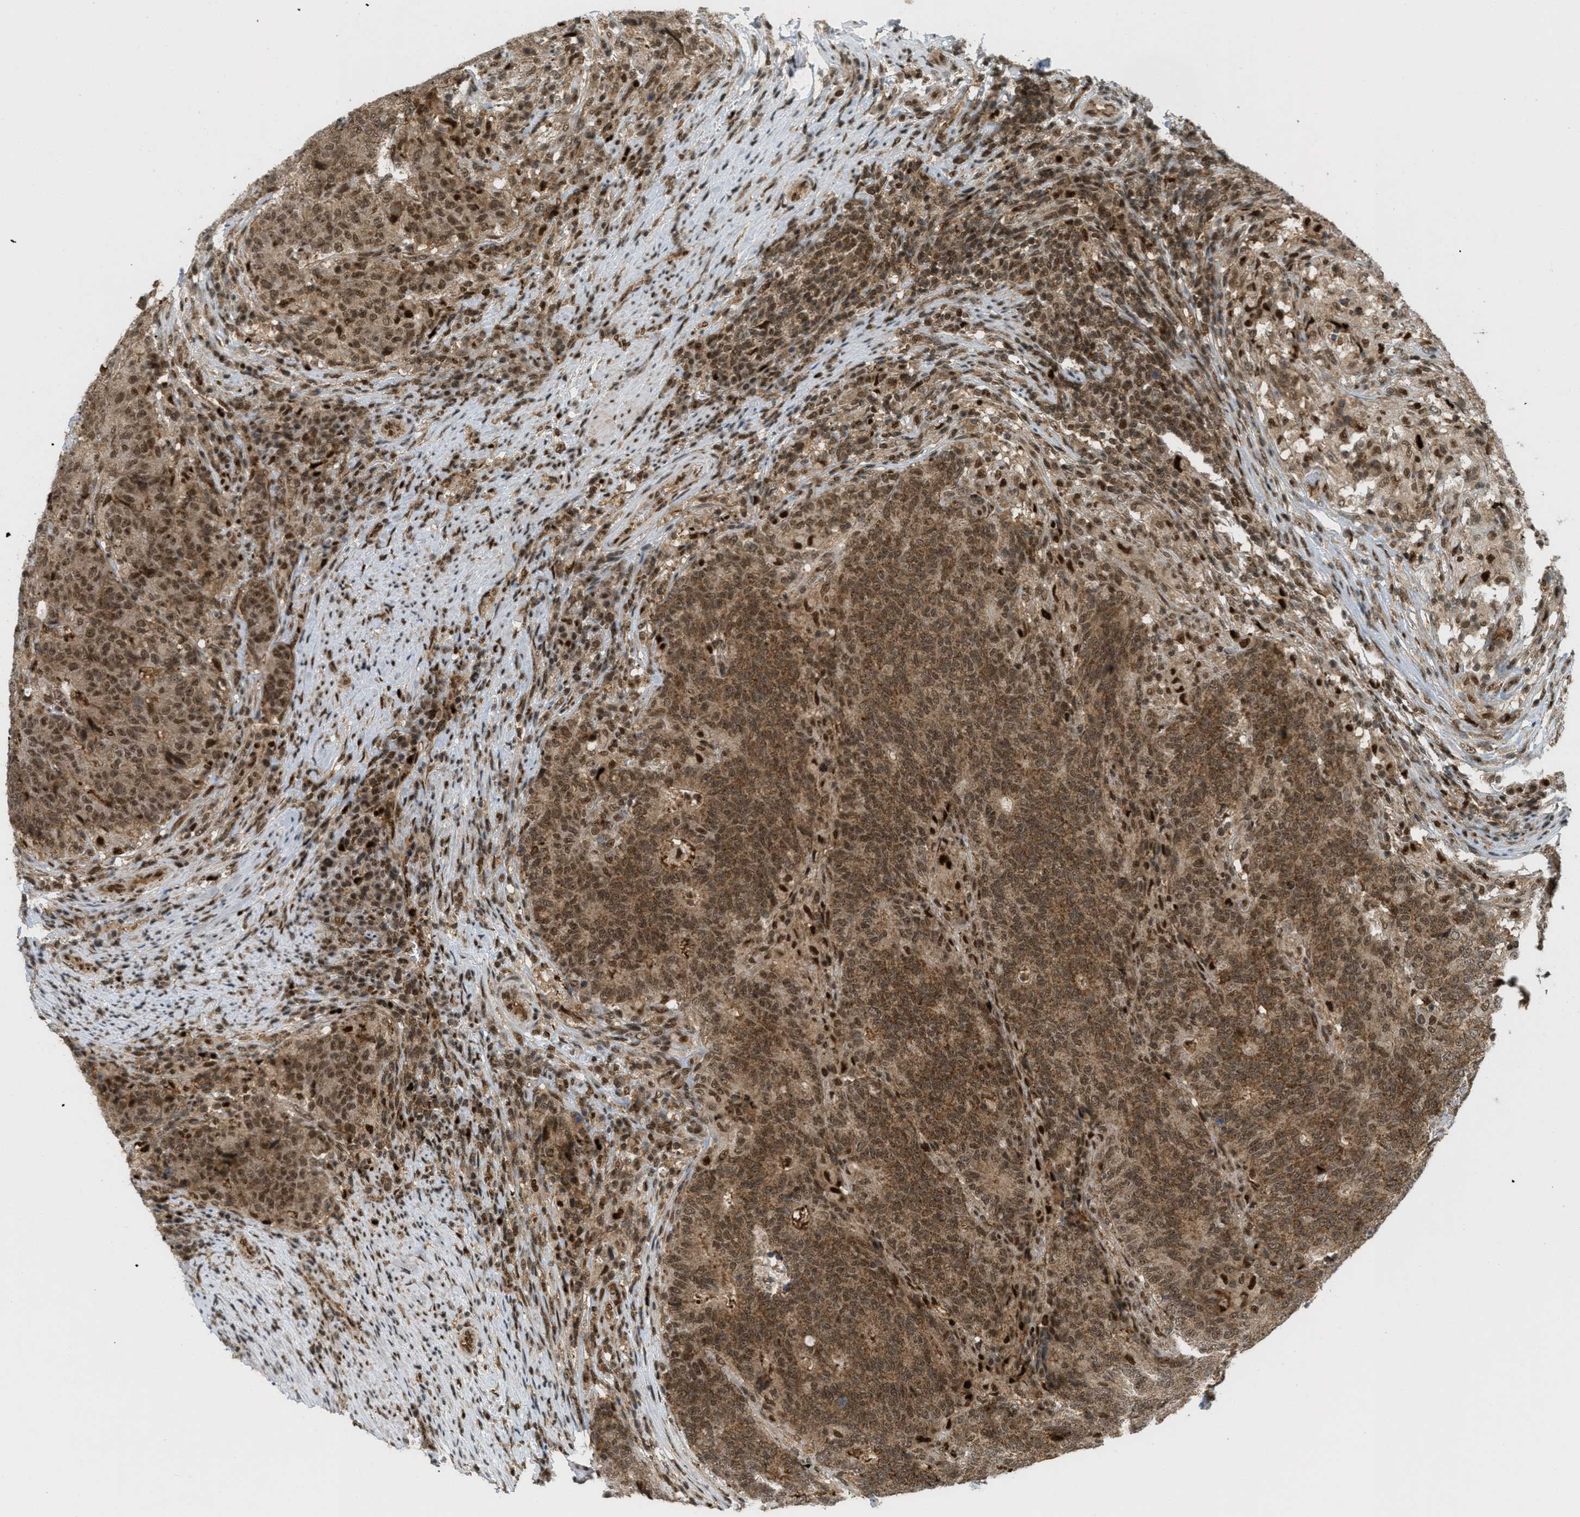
{"staining": {"intensity": "moderate", "quantity": ">75%", "location": "cytoplasmic/membranous,nuclear"}, "tissue": "colorectal cancer", "cell_type": "Tumor cells", "image_type": "cancer", "snomed": [{"axis": "morphology", "description": "Normal tissue, NOS"}, {"axis": "morphology", "description": "Adenocarcinoma, NOS"}, {"axis": "topography", "description": "Colon"}], "caption": "IHC photomicrograph of neoplastic tissue: colorectal adenocarcinoma stained using immunohistochemistry demonstrates medium levels of moderate protein expression localized specifically in the cytoplasmic/membranous and nuclear of tumor cells, appearing as a cytoplasmic/membranous and nuclear brown color.", "gene": "TLK1", "patient": {"sex": "female", "age": 75}}